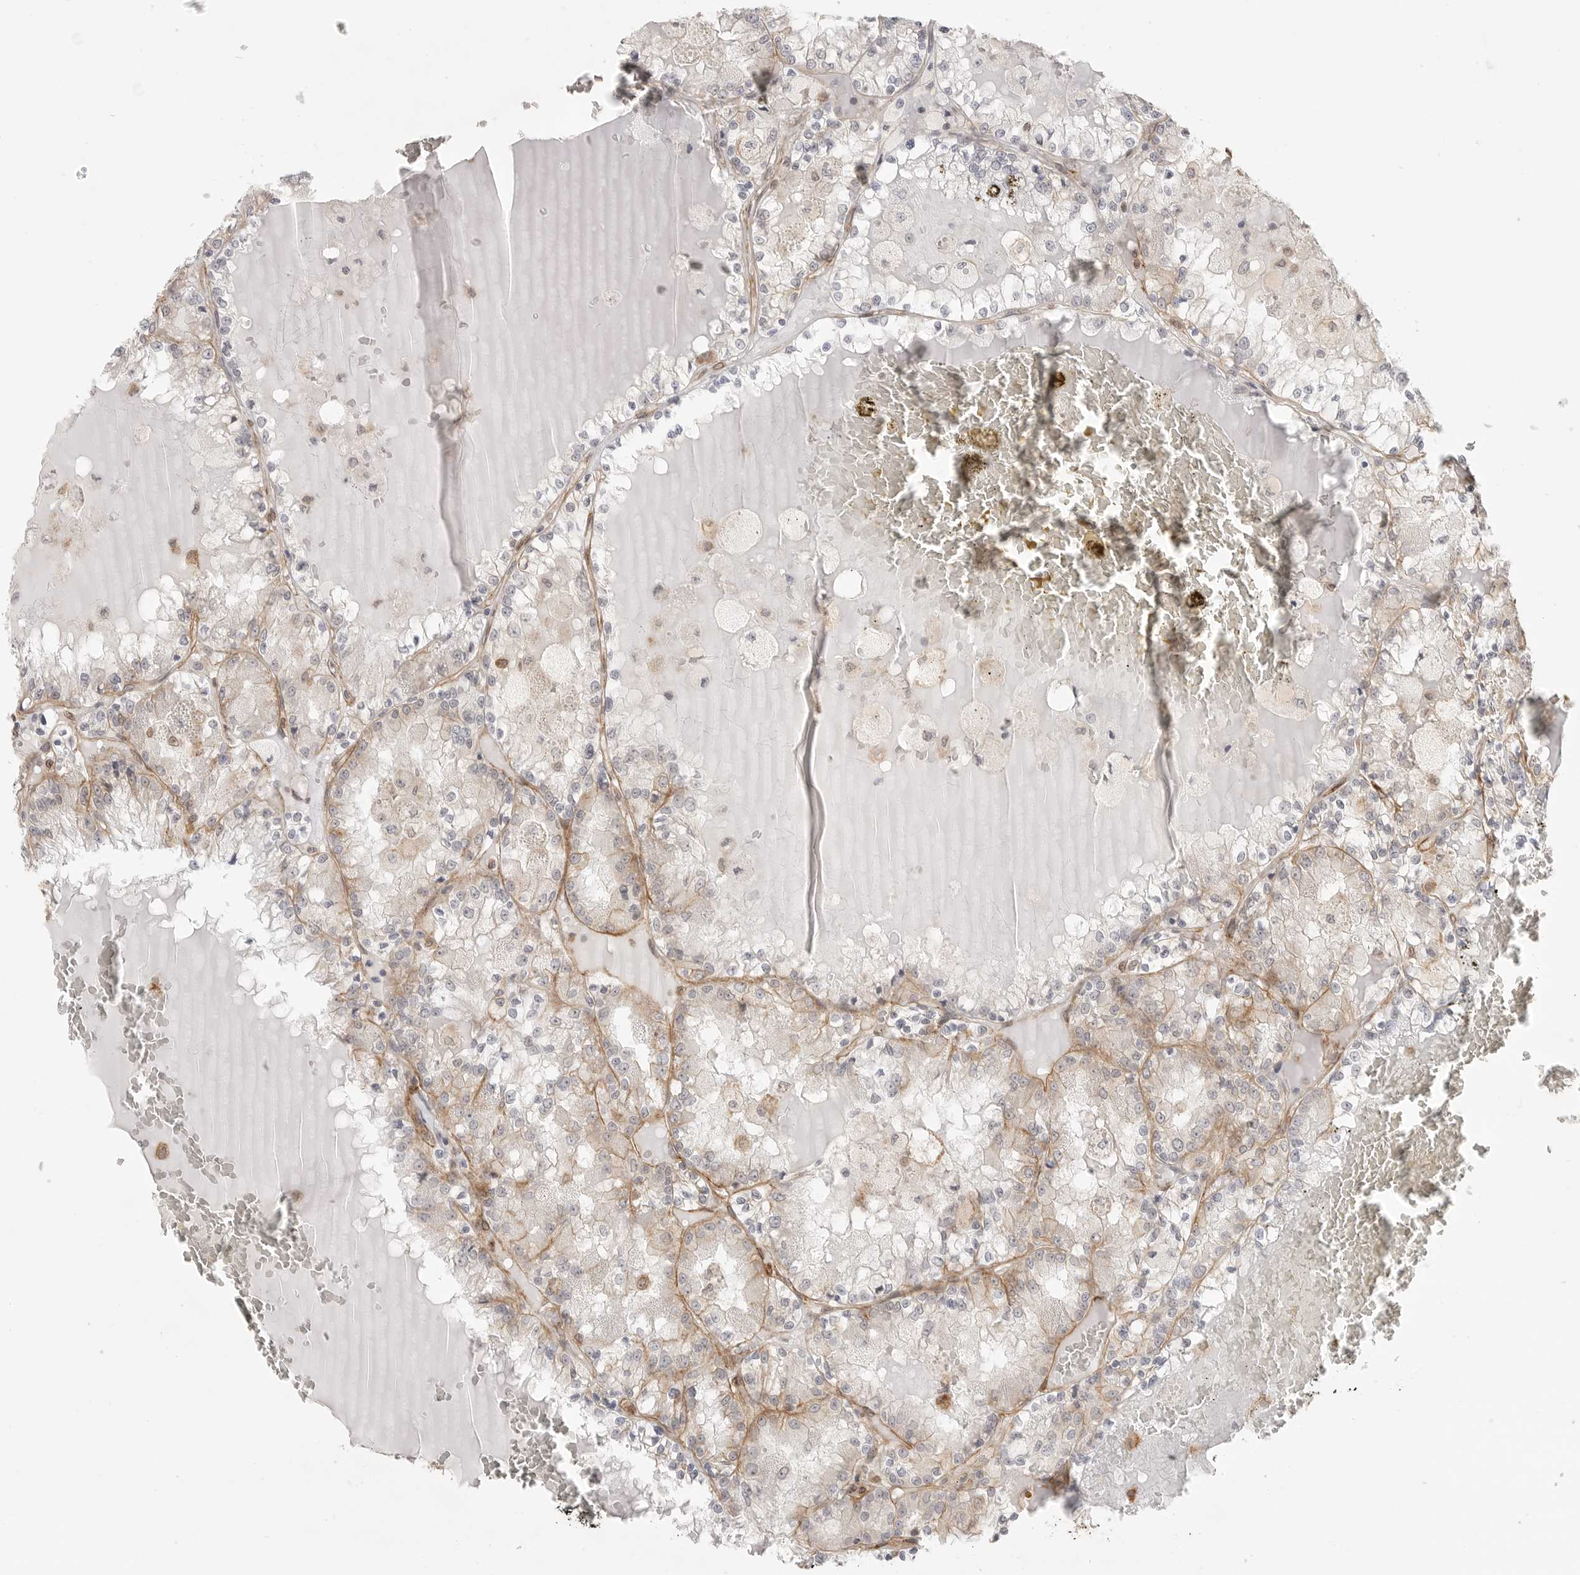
{"staining": {"intensity": "negative", "quantity": "none", "location": "none"}, "tissue": "renal cancer", "cell_type": "Tumor cells", "image_type": "cancer", "snomed": [{"axis": "morphology", "description": "Adenocarcinoma, NOS"}, {"axis": "topography", "description": "Kidney"}], "caption": "IHC photomicrograph of adenocarcinoma (renal) stained for a protein (brown), which displays no expression in tumor cells.", "gene": "ATOH7", "patient": {"sex": "female", "age": 56}}